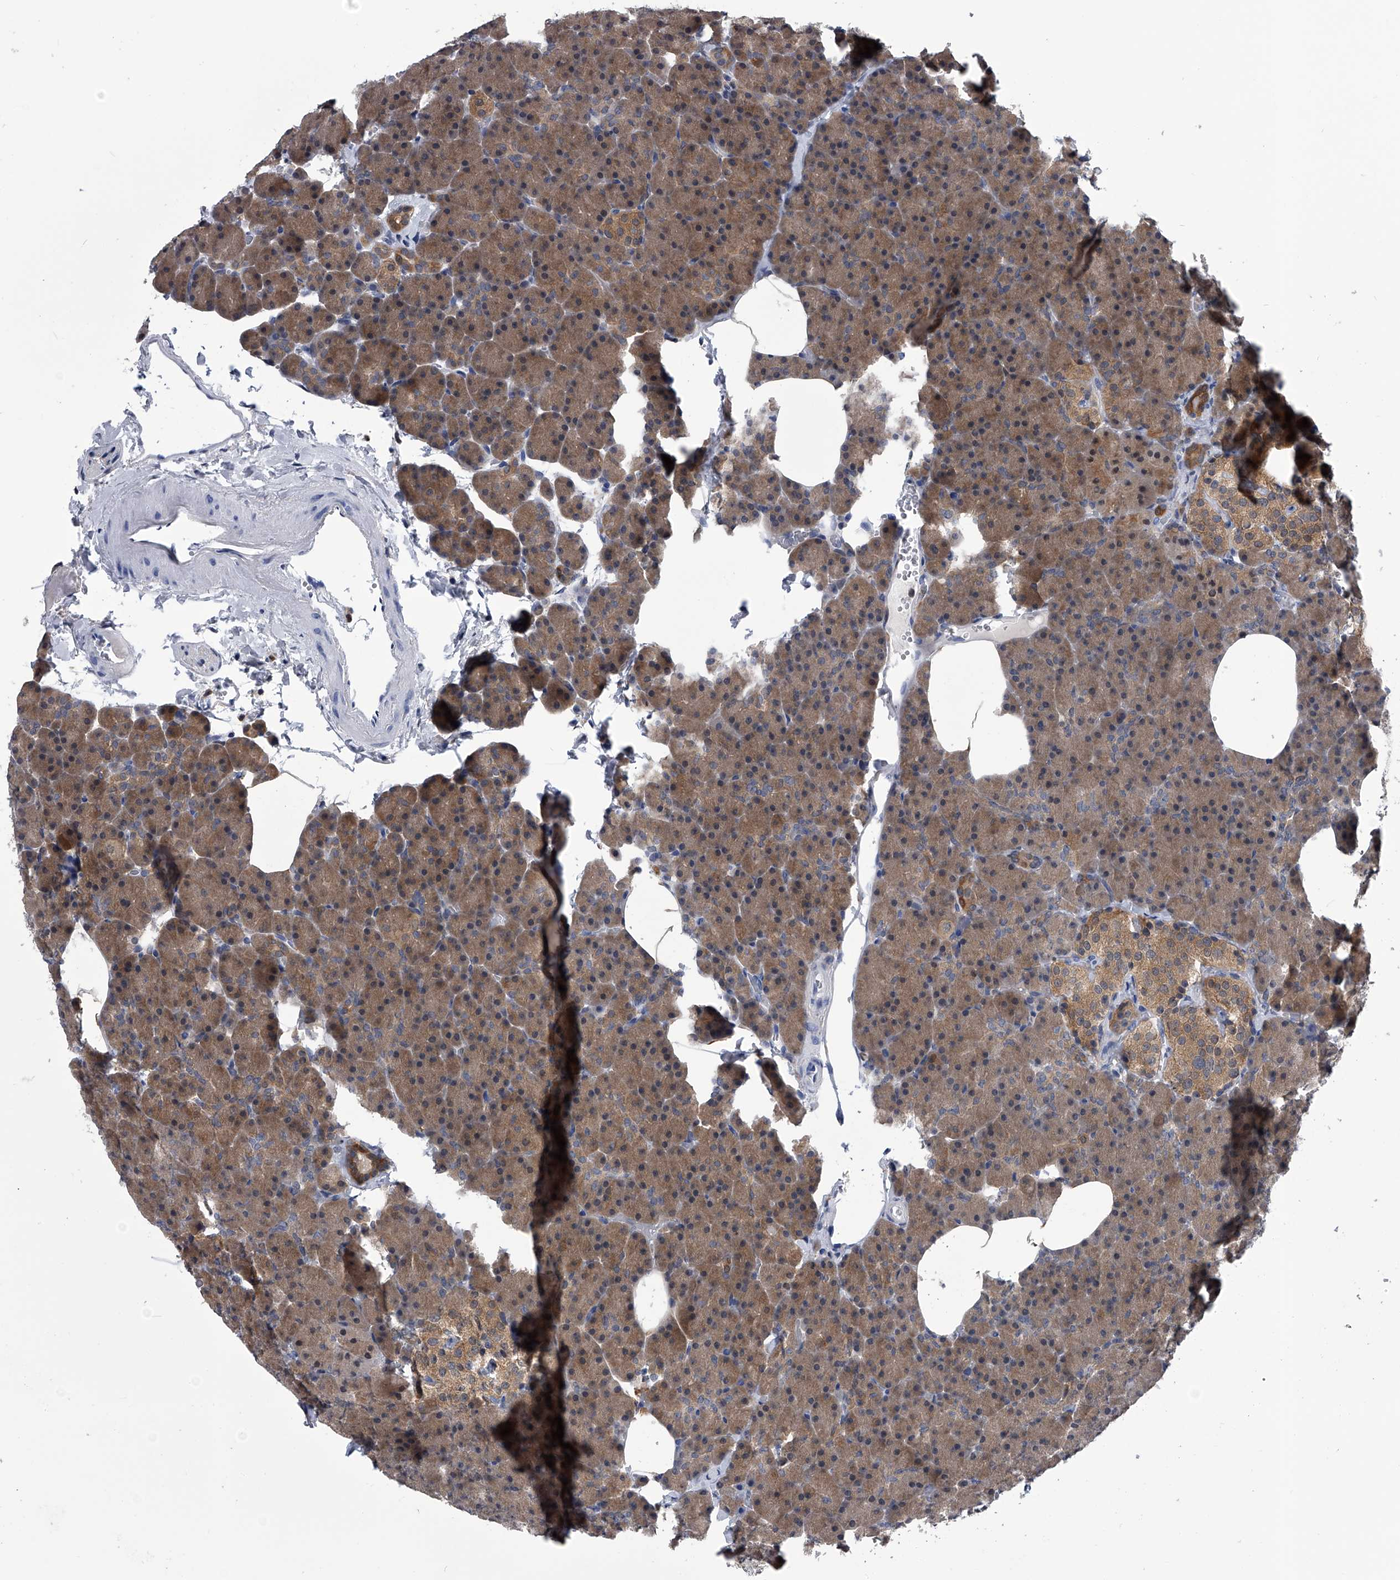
{"staining": {"intensity": "moderate", "quantity": ">75%", "location": "cytoplasmic/membranous"}, "tissue": "pancreas", "cell_type": "Exocrine glandular cells", "image_type": "normal", "snomed": [{"axis": "morphology", "description": "Normal tissue, NOS"}, {"axis": "morphology", "description": "Carcinoid, malignant, NOS"}, {"axis": "topography", "description": "Pancreas"}], "caption": "A photomicrograph of human pancreas stained for a protein reveals moderate cytoplasmic/membranous brown staining in exocrine glandular cells. (DAB IHC with brightfield microscopy, high magnification).", "gene": "PDXK", "patient": {"sex": "female", "age": 35}}